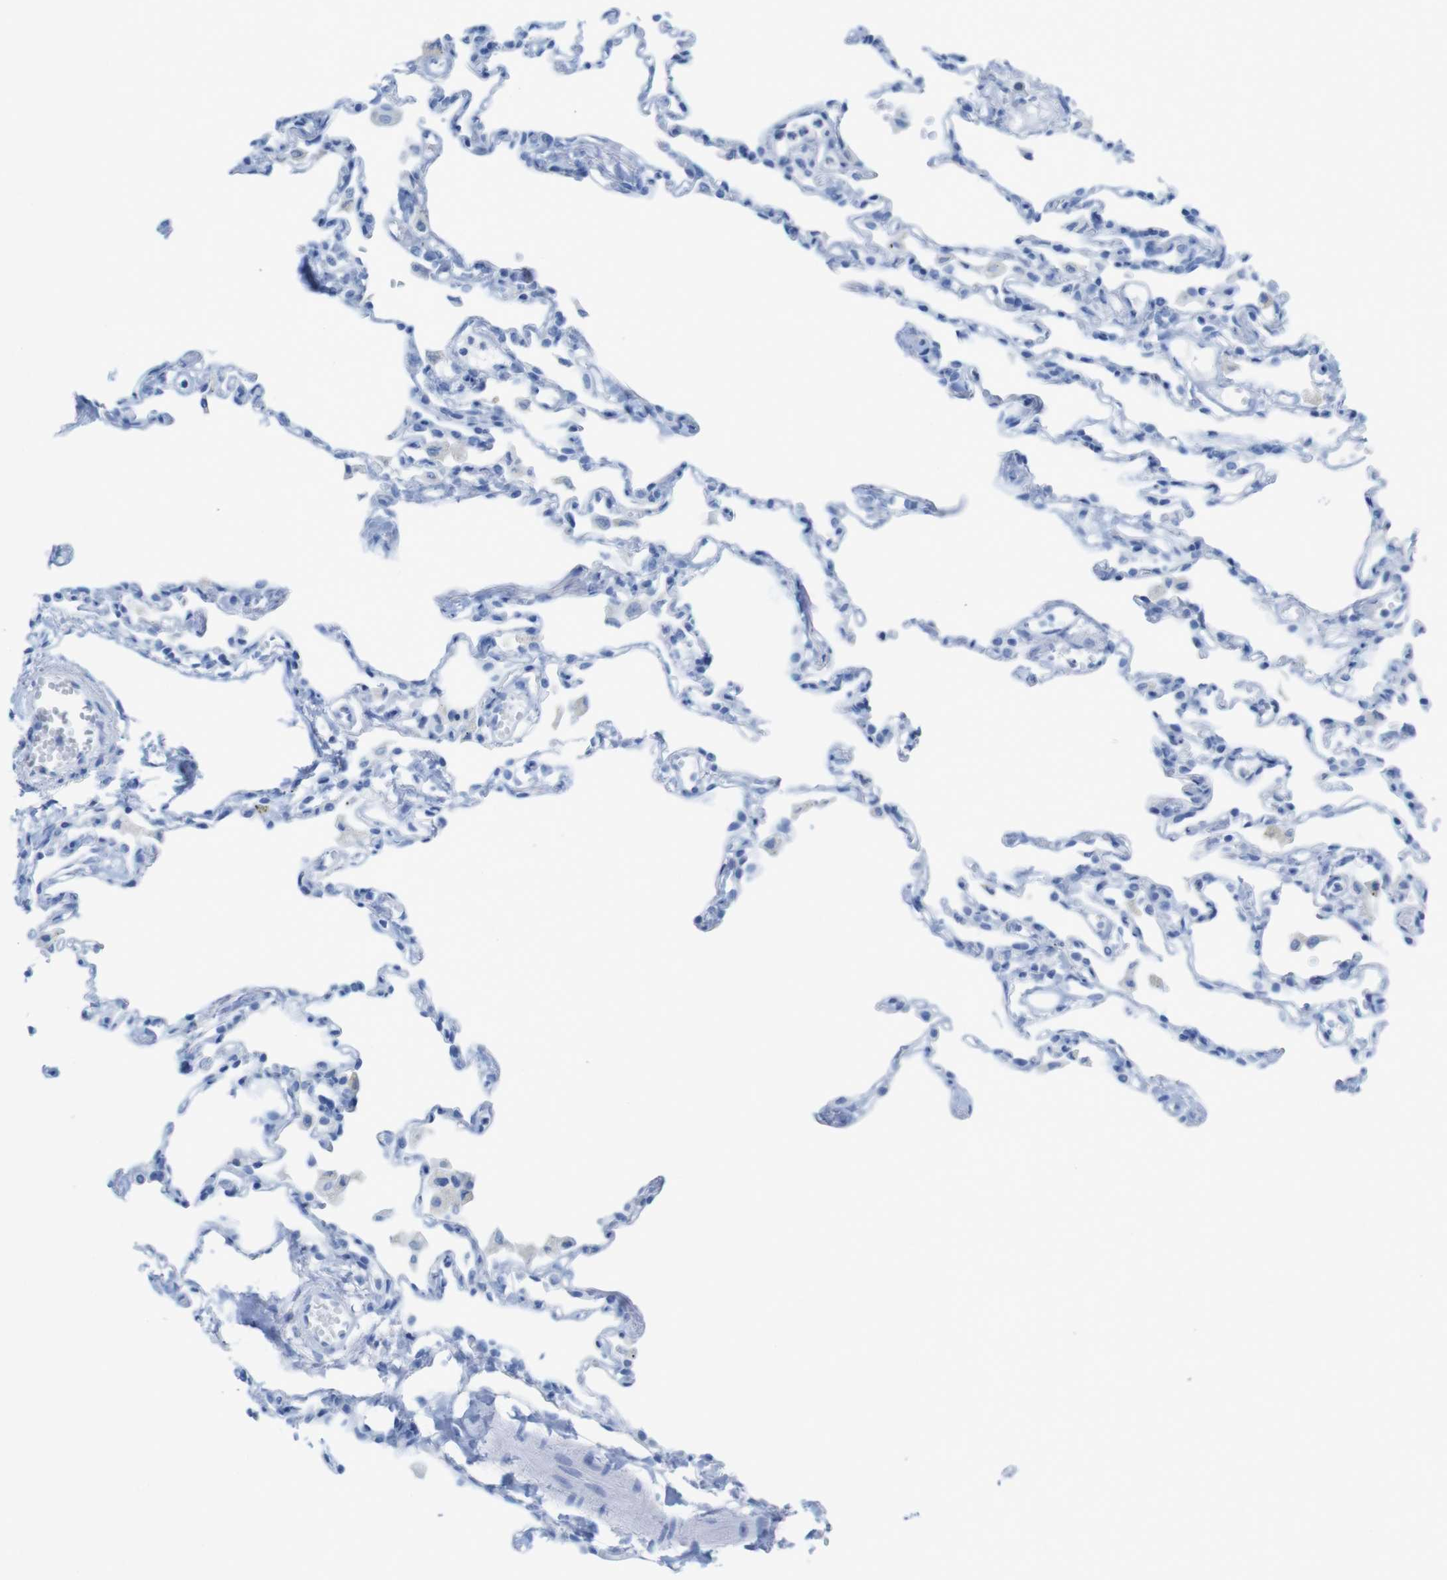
{"staining": {"intensity": "negative", "quantity": "none", "location": "none"}, "tissue": "lung", "cell_type": "Alveolar cells", "image_type": "normal", "snomed": [{"axis": "morphology", "description": "Normal tissue, NOS"}, {"axis": "topography", "description": "Lung"}], "caption": "The photomicrograph exhibits no significant expression in alveolar cells of lung.", "gene": "MYH7", "patient": {"sex": "female", "age": 49}}